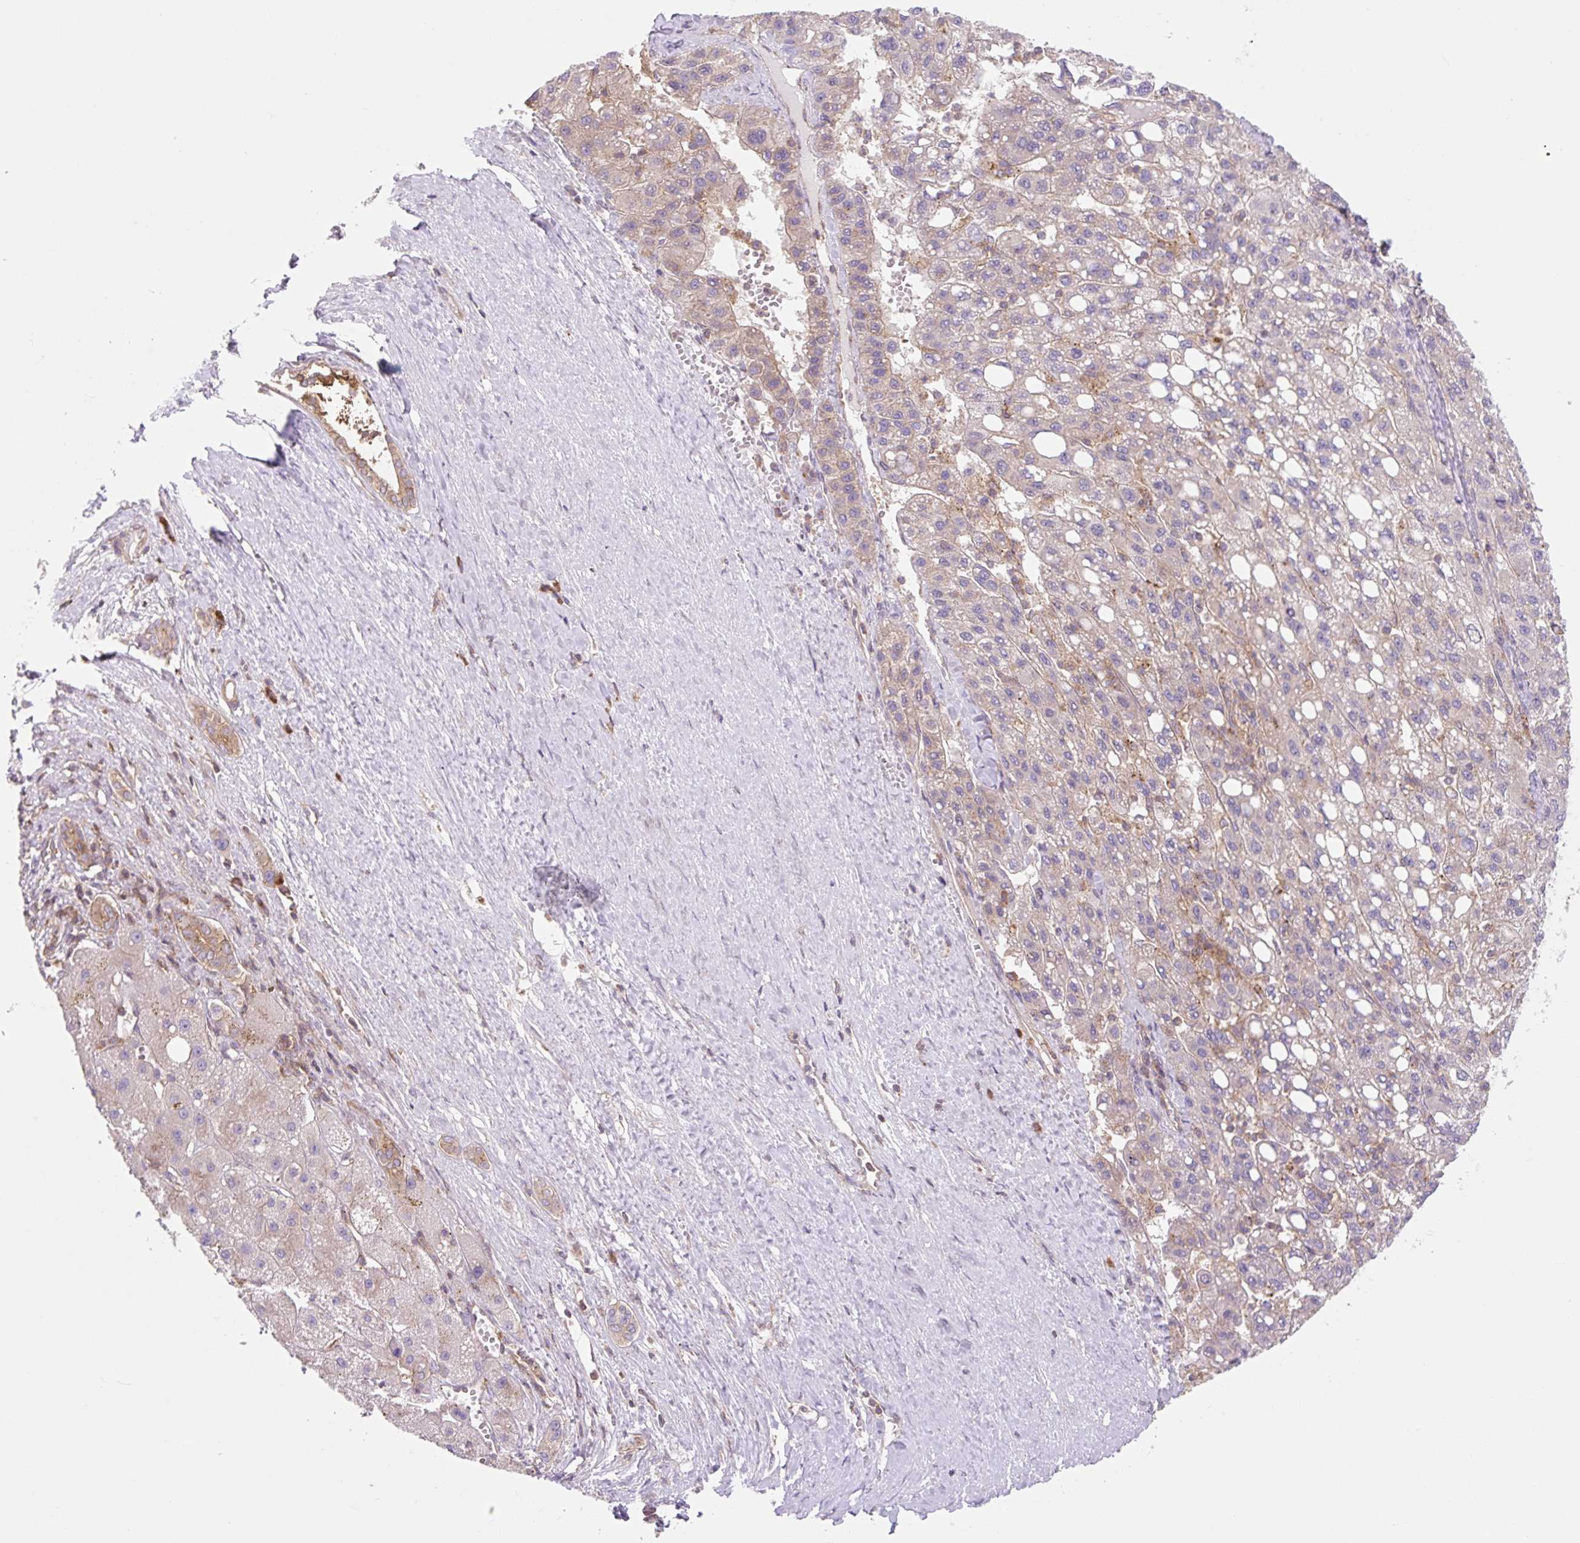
{"staining": {"intensity": "weak", "quantity": "<25%", "location": "cytoplasmic/membranous"}, "tissue": "liver cancer", "cell_type": "Tumor cells", "image_type": "cancer", "snomed": [{"axis": "morphology", "description": "Carcinoma, Hepatocellular, NOS"}, {"axis": "topography", "description": "Liver"}], "caption": "Hepatocellular carcinoma (liver) was stained to show a protein in brown. There is no significant staining in tumor cells.", "gene": "VPS4A", "patient": {"sex": "female", "age": 82}}